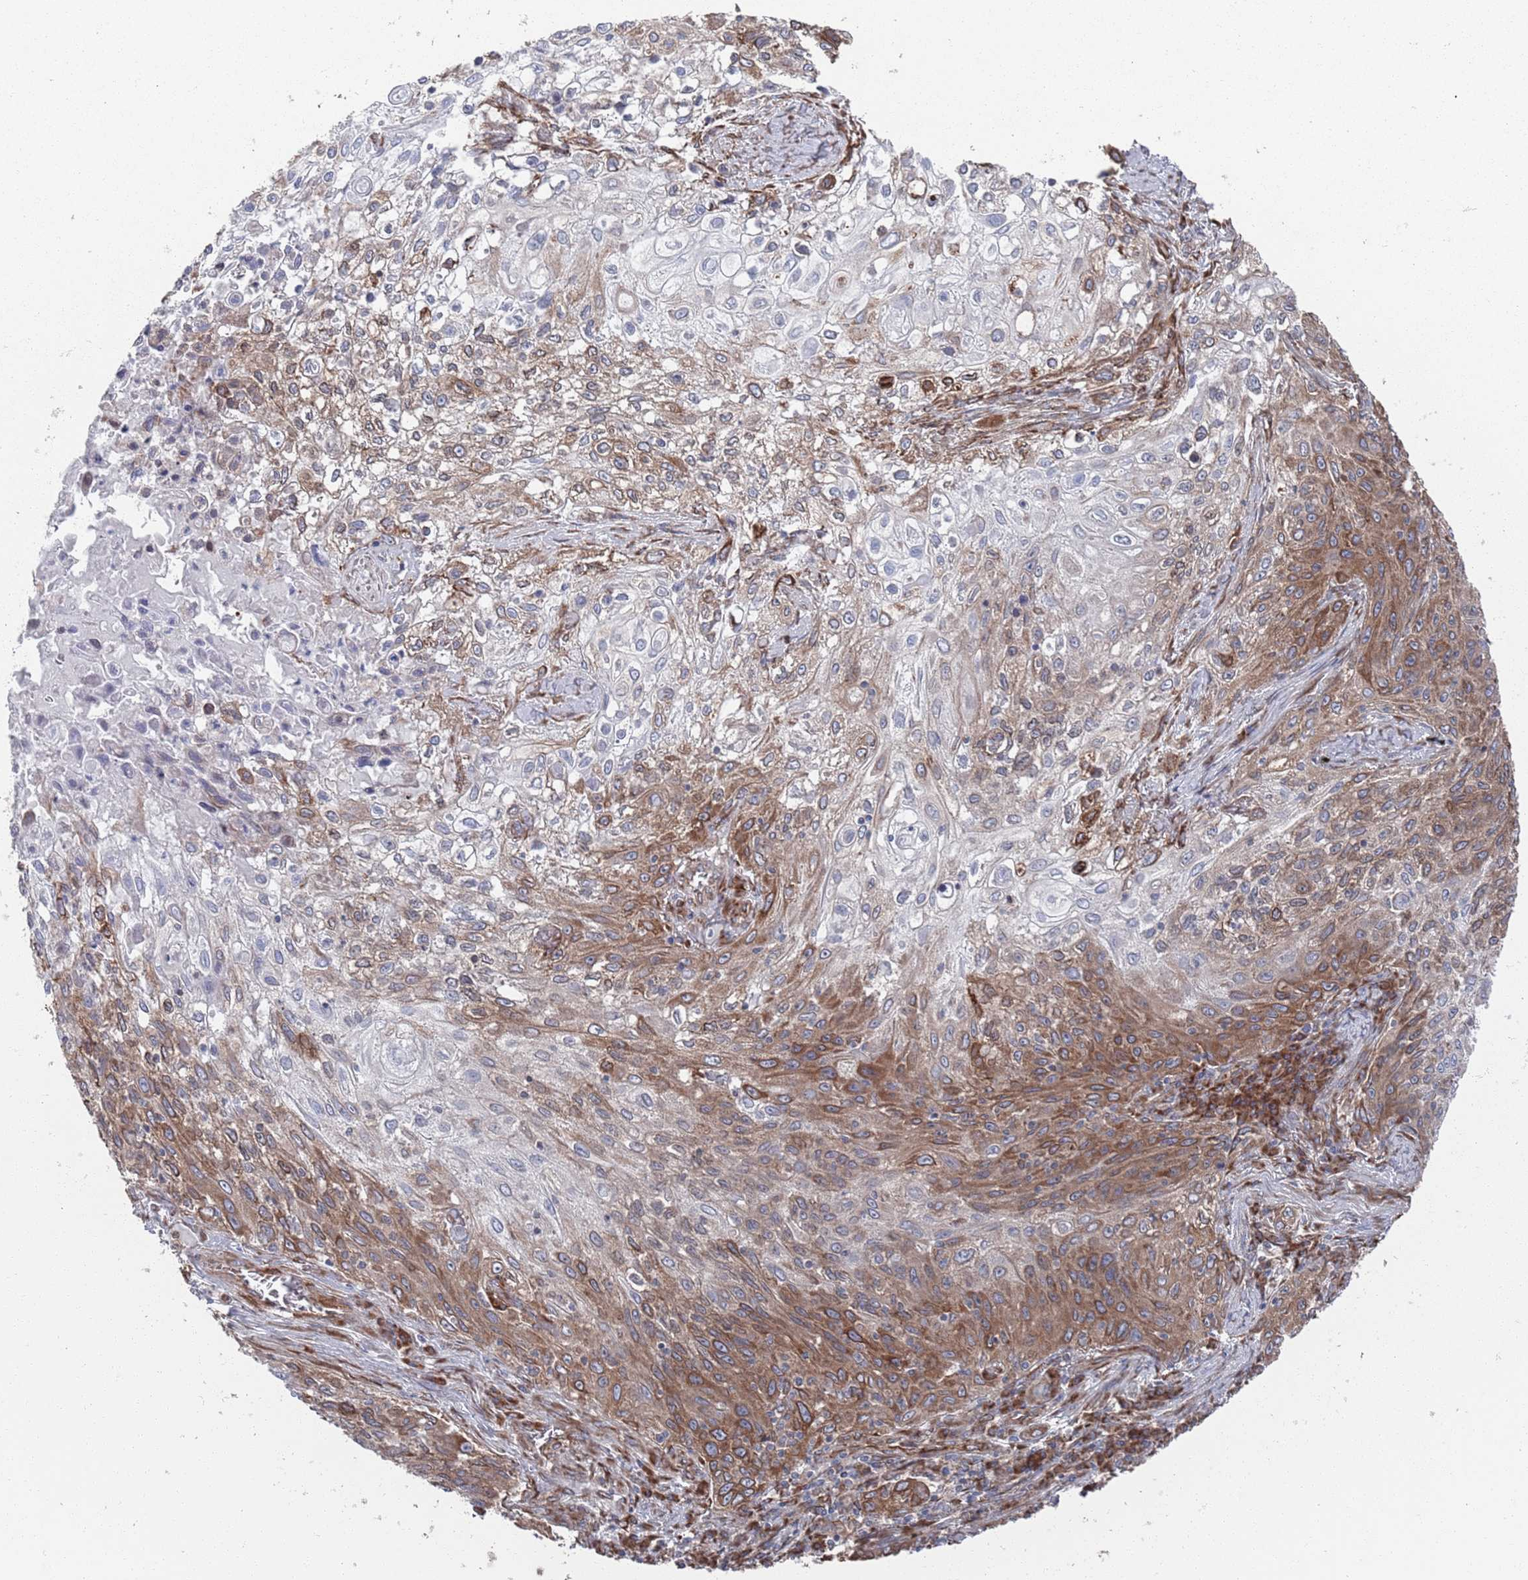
{"staining": {"intensity": "moderate", "quantity": "25%-75%", "location": "cytoplasmic/membranous"}, "tissue": "lung cancer", "cell_type": "Tumor cells", "image_type": "cancer", "snomed": [{"axis": "morphology", "description": "Squamous cell carcinoma, NOS"}, {"axis": "topography", "description": "Lung"}], "caption": "Protein expression analysis of lung cancer (squamous cell carcinoma) exhibits moderate cytoplasmic/membranous expression in approximately 25%-75% of tumor cells.", "gene": "CCDC106", "patient": {"sex": "female", "age": 69}}